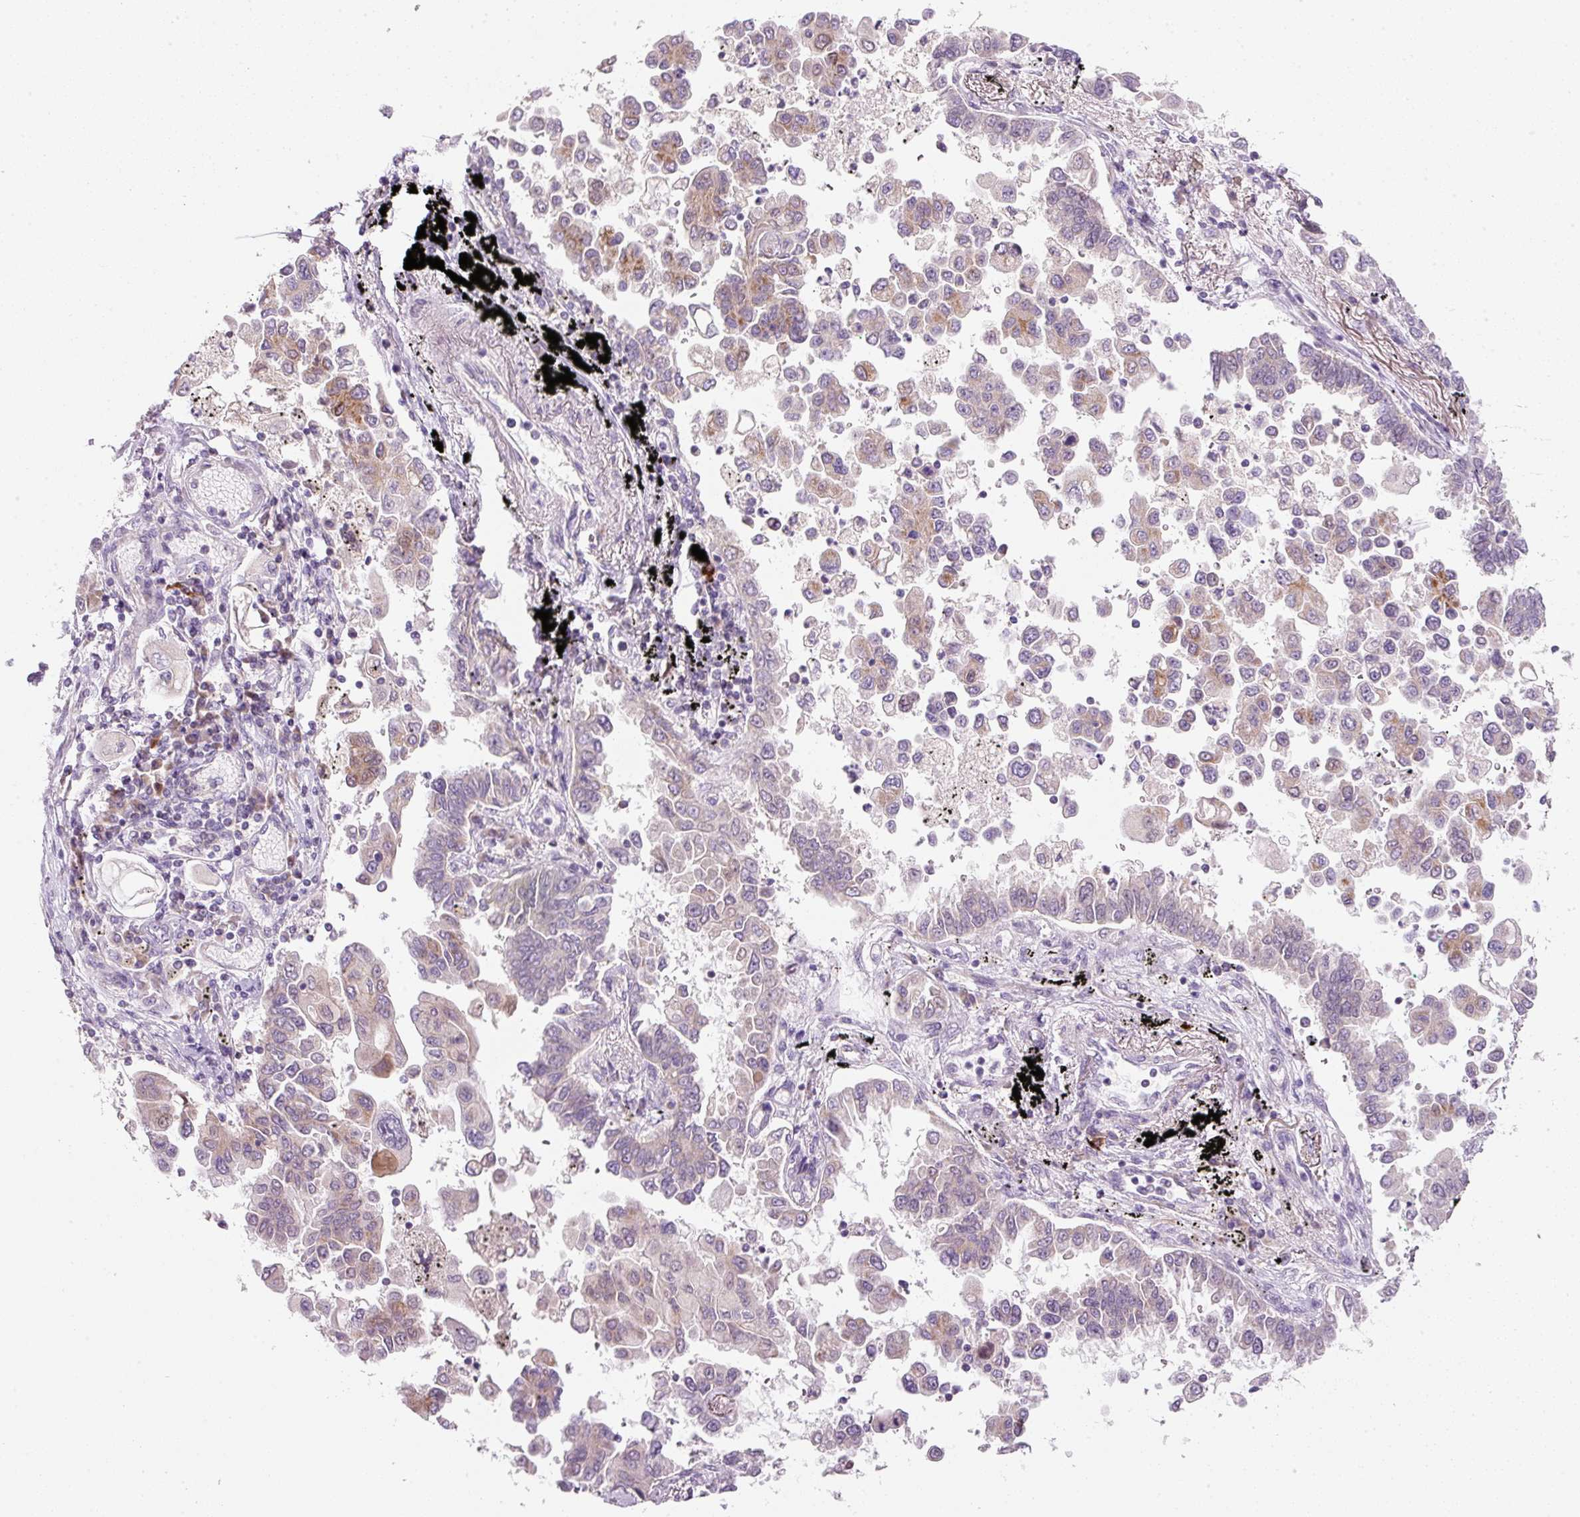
{"staining": {"intensity": "moderate", "quantity": "25%-75%", "location": "cytoplasmic/membranous"}, "tissue": "lung cancer", "cell_type": "Tumor cells", "image_type": "cancer", "snomed": [{"axis": "morphology", "description": "Adenocarcinoma, NOS"}, {"axis": "topography", "description": "Lung"}], "caption": "This micrograph displays lung cancer (adenocarcinoma) stained with IHC to label a protein in brown. The cytoplasmic/membranous of tumor cells show moderate positivity for the protein. Nuclei are counter-stained blue.", "gene": "FAM78B", "patient": {"sex": "female", "age": 67}}